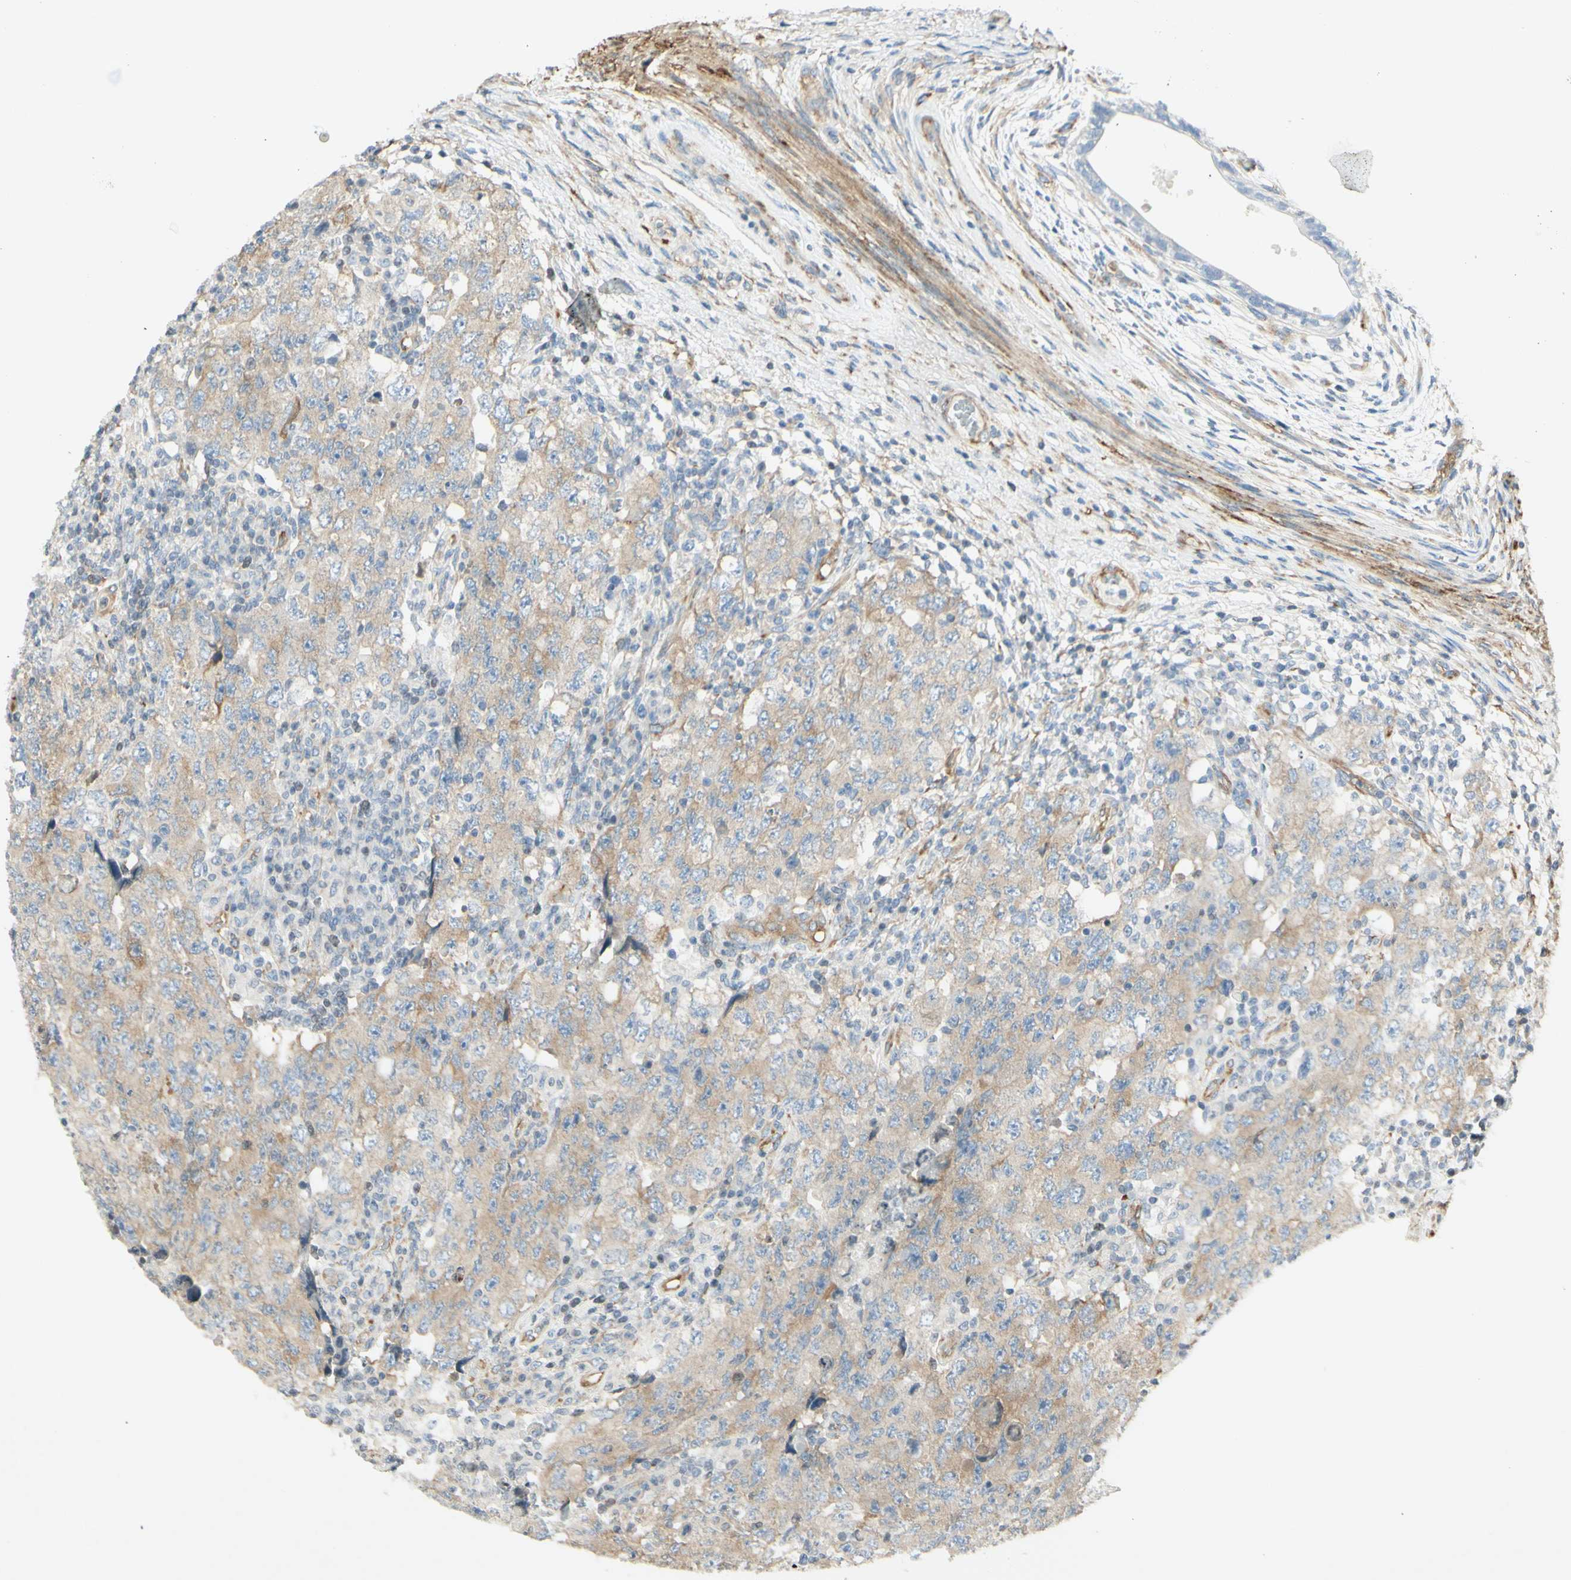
{"staining": {"intensity": "weak", "quantity": "25%-75%", "location": "cytoplasmic/membranous"}, "tissue": "testis cancer", "cell_type": "Tumor cells", "image_type": "cancer", "snomed": [{"axis": "morphology", "description": "Carcinoma, Embryonal, NOS"}, {"axis": "topography", "description": "Testis"}], "caption": "Immunohistochemistry image of neoplastic tissue: embryonal carcinoma (testis) stained using immunohistochemistry demonstrates low levels of weak protein expression localized specifically in the cytoplasmic/membranous of tumor cells, appearing as a cytoplasmic/membranous brown color.", "gene": "MAP1B", "patient": {"sex": "male", "age": 26}}